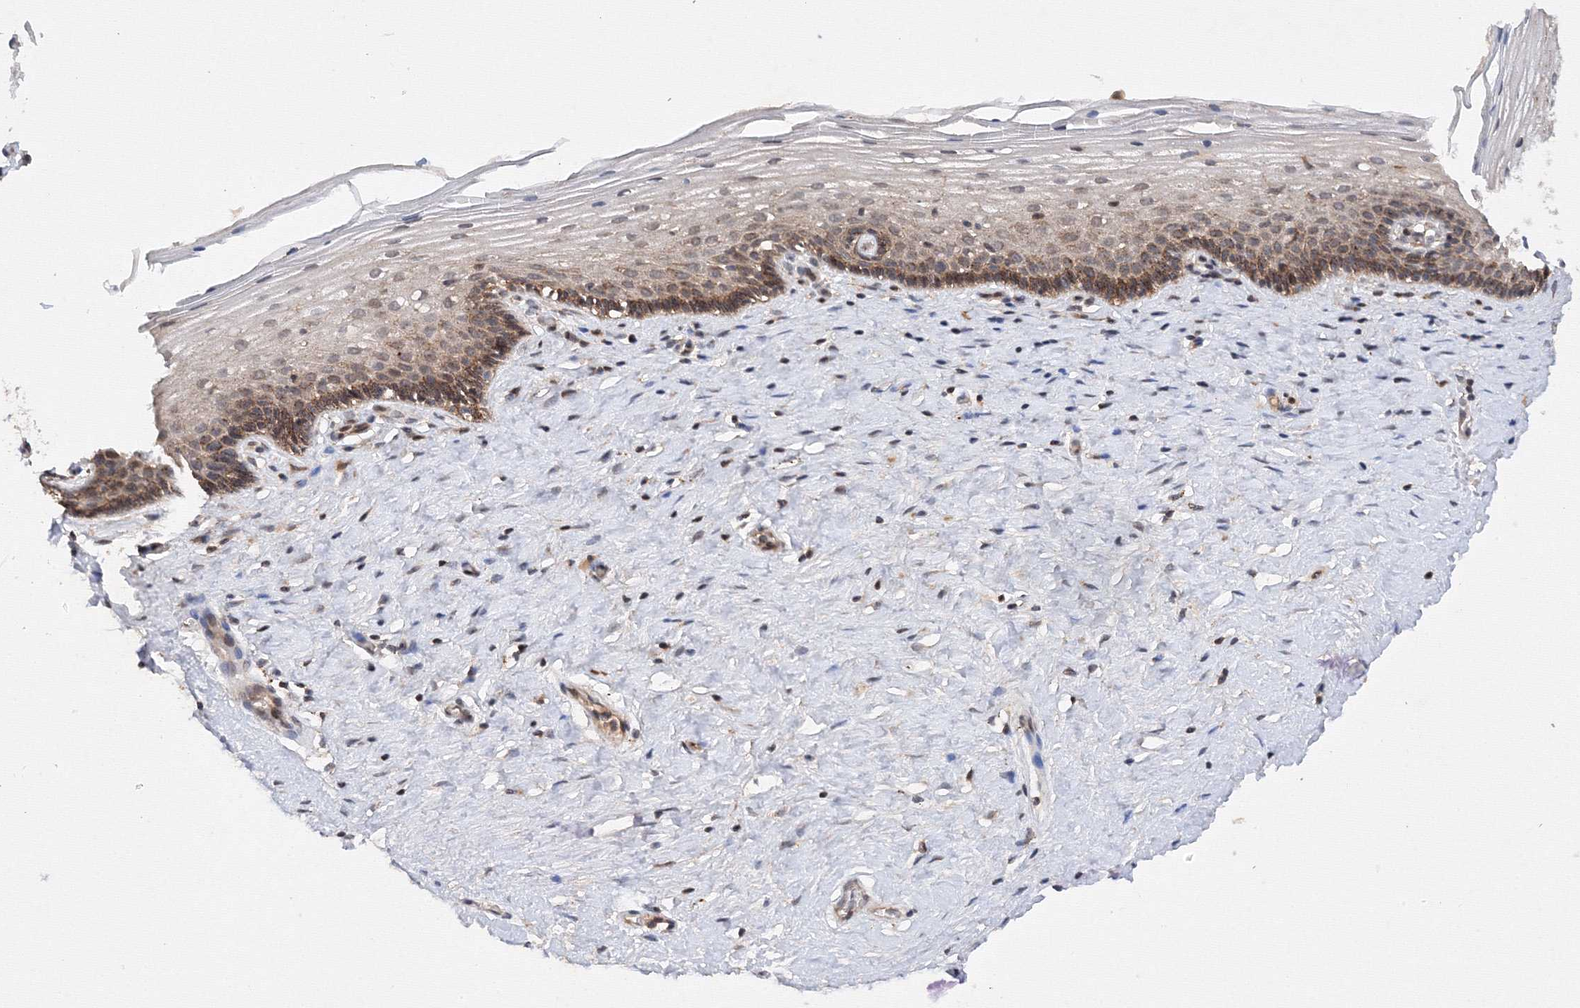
{"staining": {"intensity": "moderate", "quantity": ">75%", "location": "cytoplasmic/membranous"}, "tissue": "cervix", "cell_type": "Glandular cells", "image_type": "normal", "snomed": [{"axis": "morphology", "description": "Normal tissue, NOS"}, {"axis": "topography", "description": "Cervix"}], "caption": "A micrograph of human cervix stained for a protein shows moderate cytoplasmic/membranous brown staining in glandular cells. The protein is stained brown, and the nuclei are stained in blue (DAB IHC with brightfield microscopy, high magnification).", "gene": "DCTD", "patient": {"sex": "female", "age": 33}}